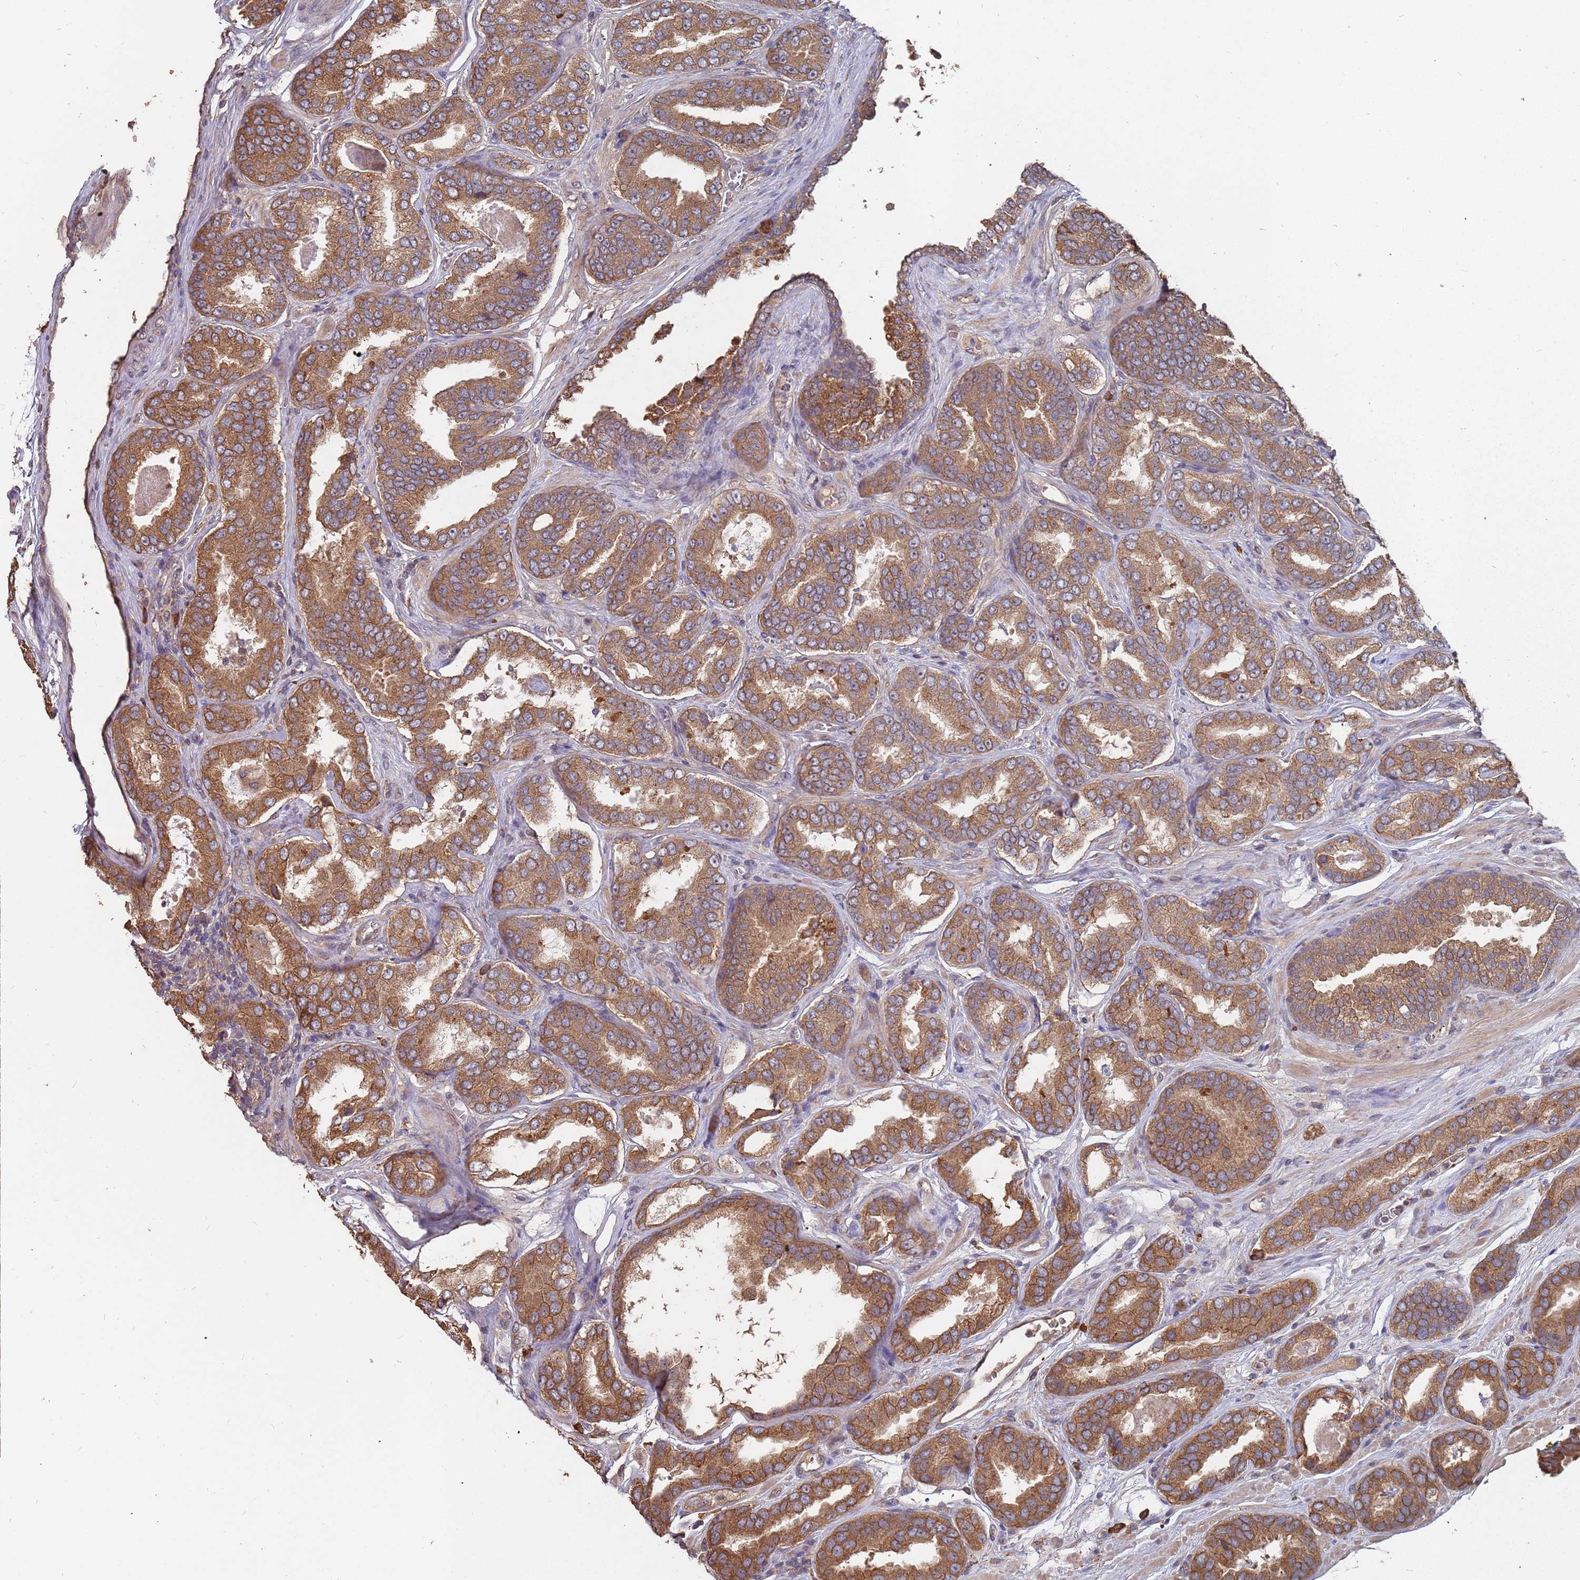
{"staining": {"intensity": "moderate", "quantity": ">75%", "location": "cytoplasmic/membranous"}, "tissue": "prostate cancer", "cell_type": "Tumor cells", "image_type": "cancer", "snomed": [{"axis": "morphology", "description": "Adenocarcinoma, High grade"}, {"axis": "topography", "description": "Prostate"}], "caption": "Prostate cancer (high-grade adenocarcinoma) stained for a protein (brown) shows moderate cytoplasmic/membranous positive staining in about >75% of tumor cells.", "gene": "ATG5", "patient": {"sex": "male", "age": 72}}